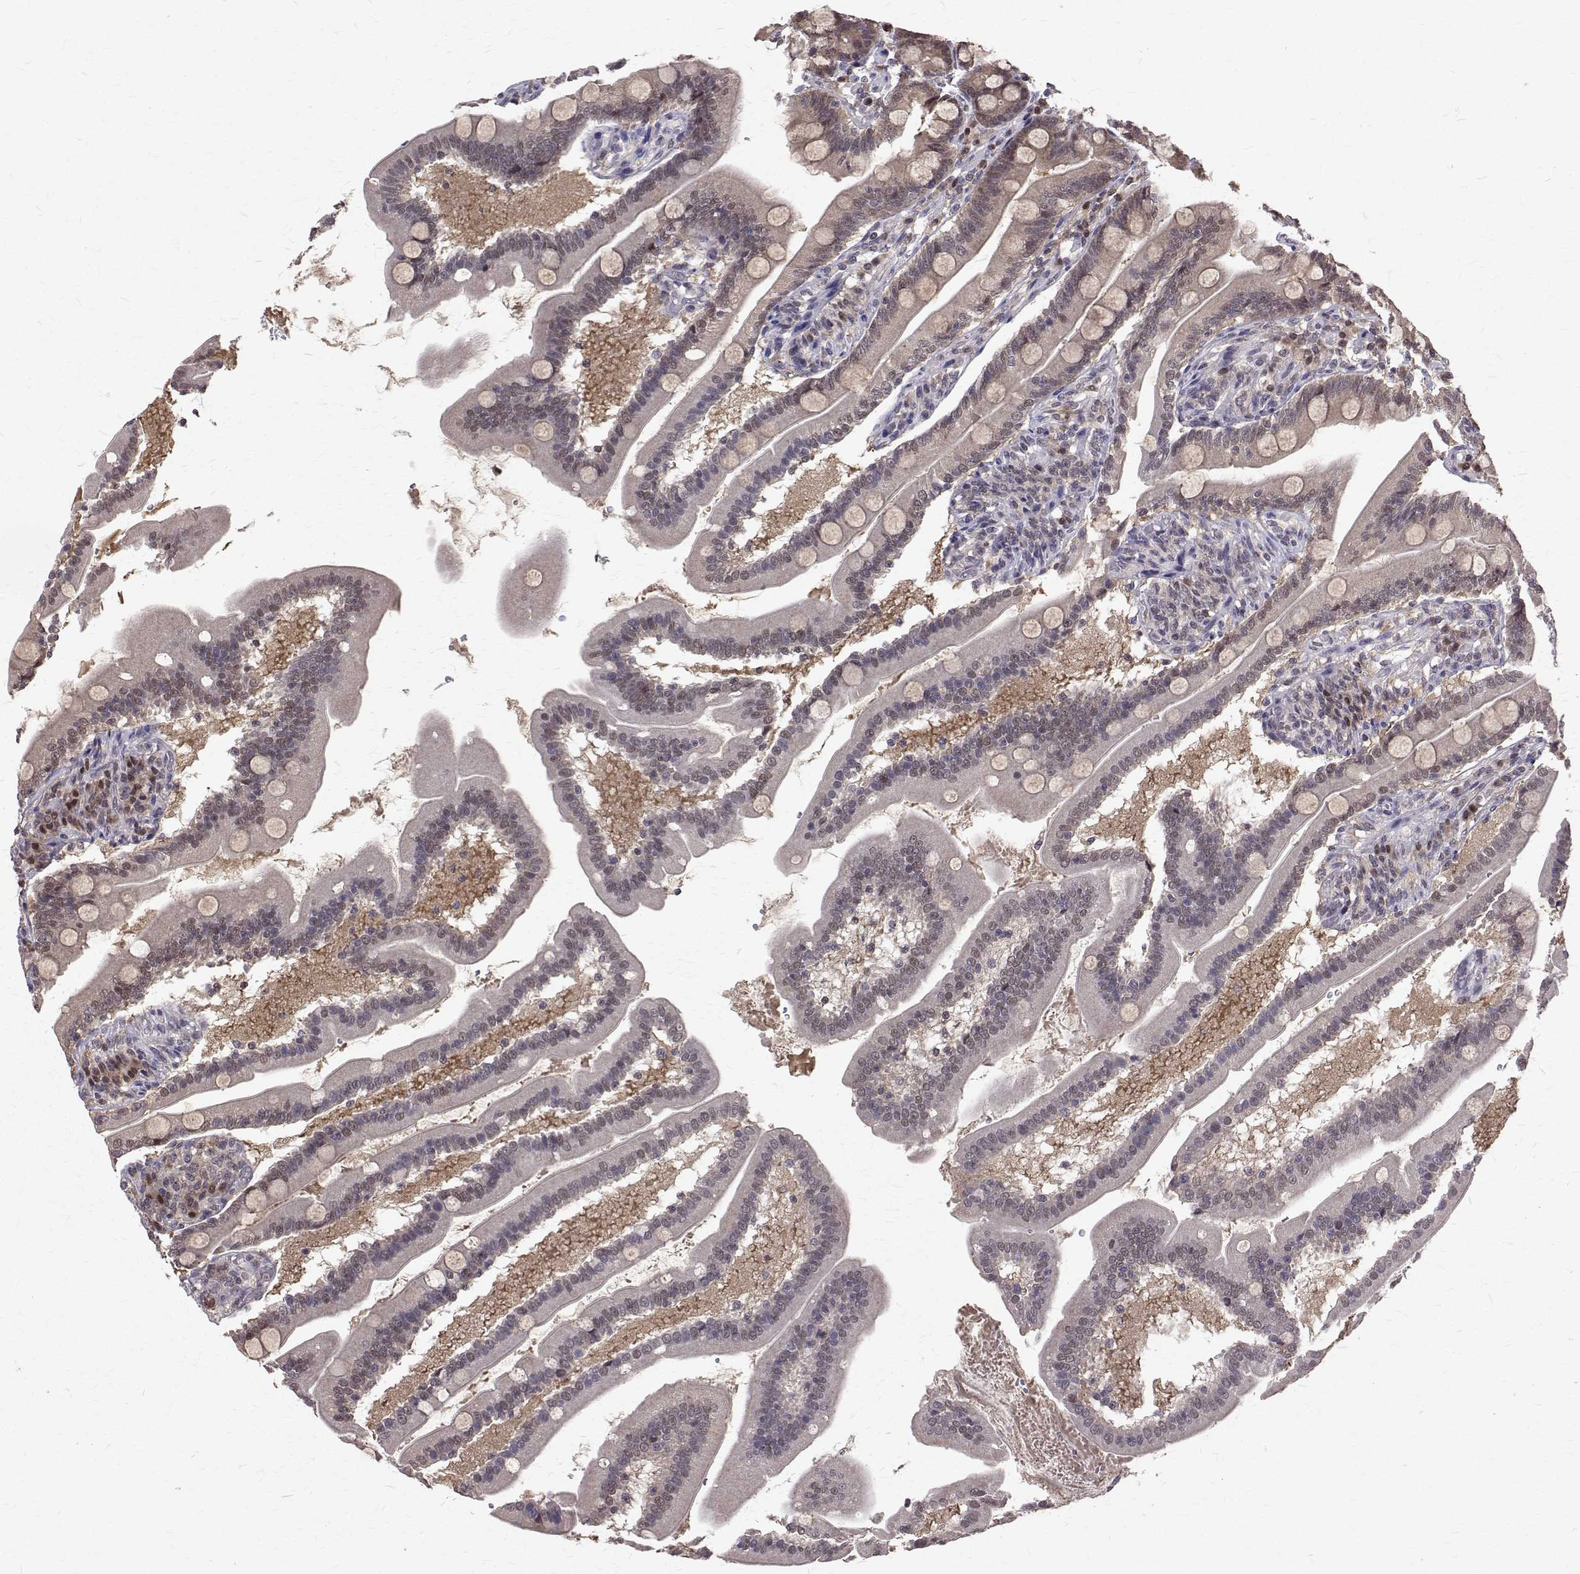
{"staining": {"intensity": "weak", "quantity": "25%-75%", "location": "cytoplasmic/membranous,nuclear"}, "tissue": "duodenum", "cell_type": "Glandular cells", "image_type": "normal", "snomed": [{"axis": "morphology", "description": "Normal tissue, NOS"}, {"axis": "topography", "description": "Duodenum"}], "caption": "Duodenum stained with immunohistochemistry (IHC) shows weak cytoplasmic/membranous,nuclear expression in approximately 25%-75% of glandular cells.", "gene": "NIF3L1", "patient": {"sex": "female", "age": 67}}